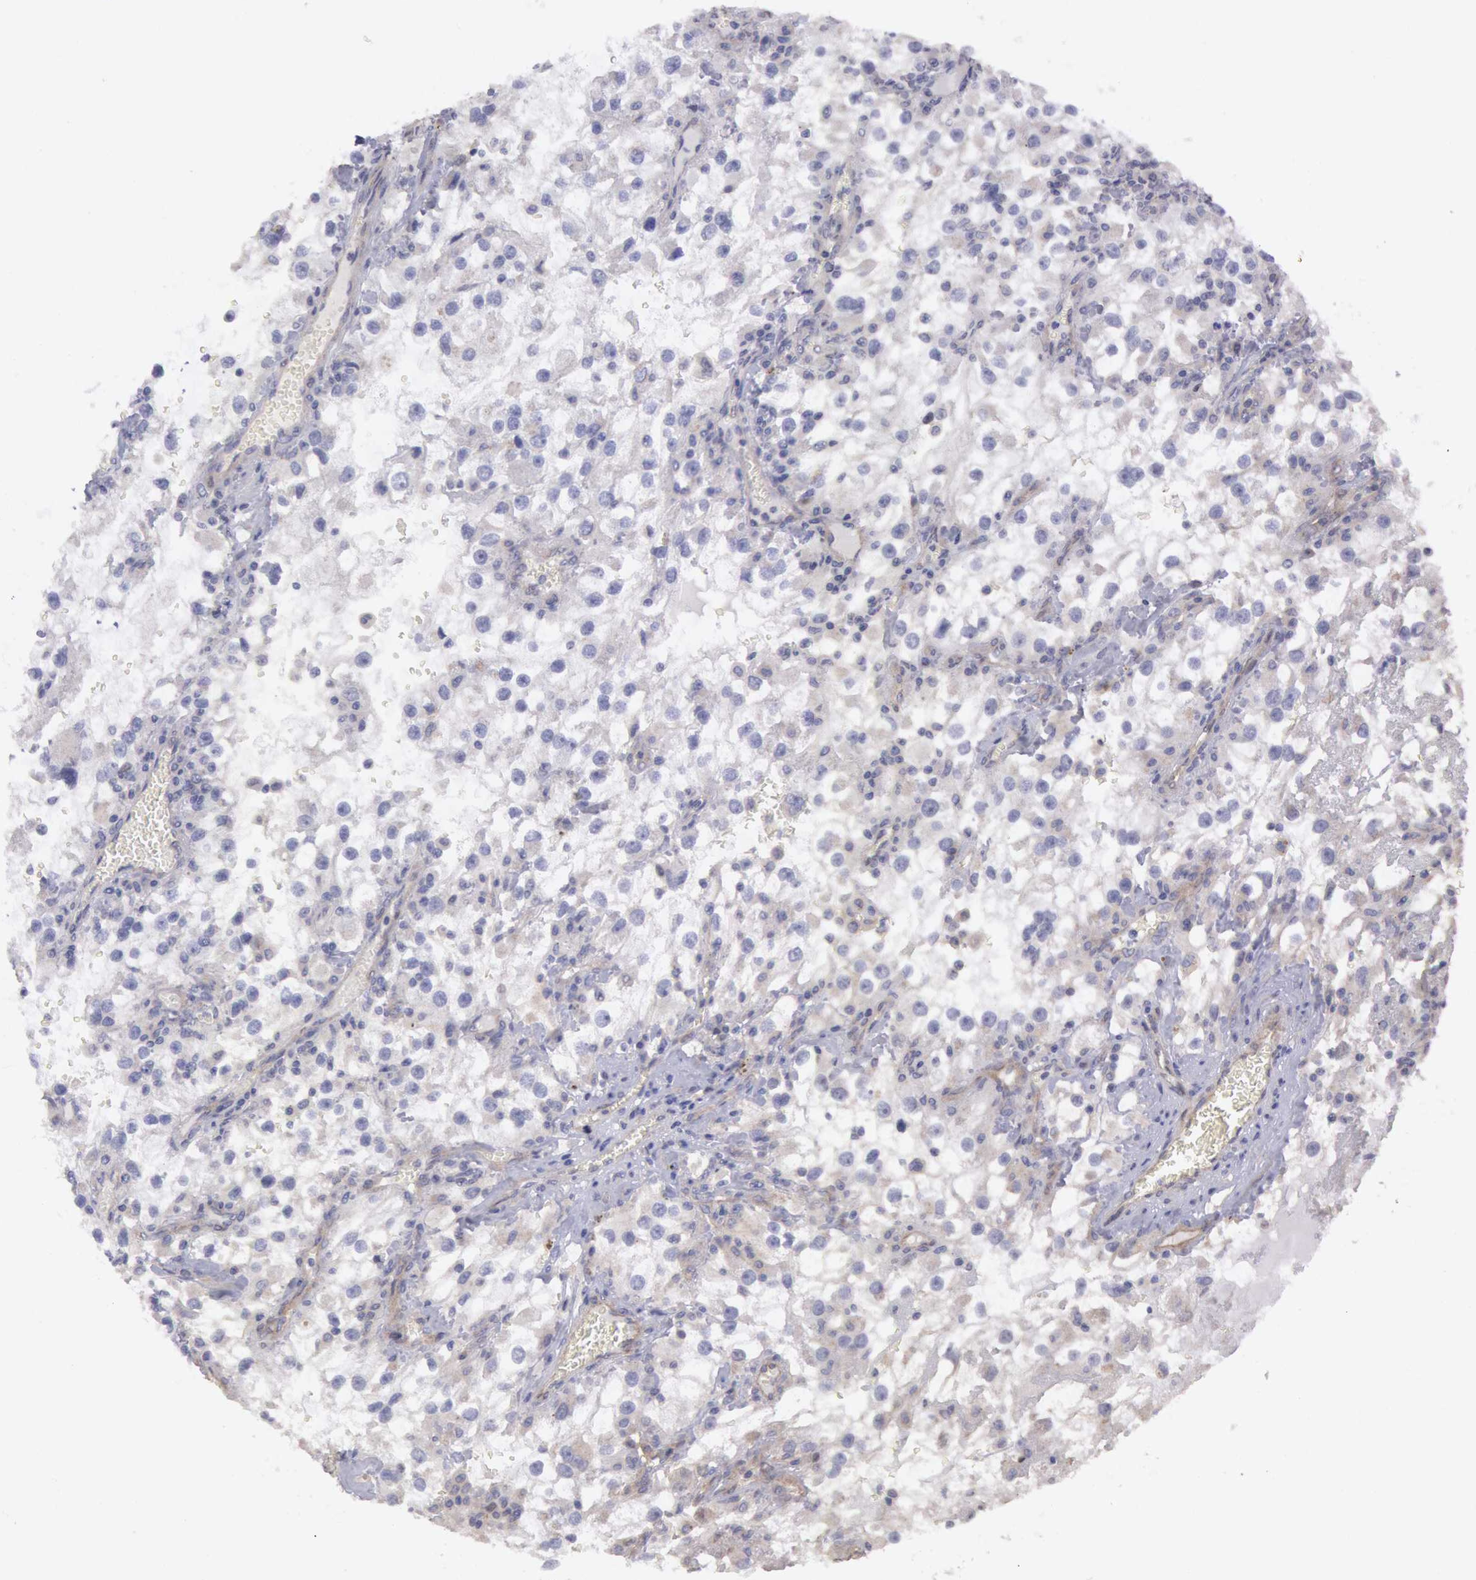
{"staining": {"intensity": "negative", "quantity": "none", "location": "none"}, "tissue": "renal cancer", "cell_type": "Tumor cells", "image_type": "cancer", "snomed": [{"axis": "morphology", "description": "Adenocarcinoma, NOS"}, {"axis": "topography", "description": "Kidney"}], "caption": "High power microscopy histopathology image of an immunohistochemistry histopathology image of renal adenocarcinoma, revealing no significant expression in tumor cells. (DAB immunohistochemistry, high magnification).", "gene": "AMOTL1", "patient": {"sex": "female", "age": 52}}